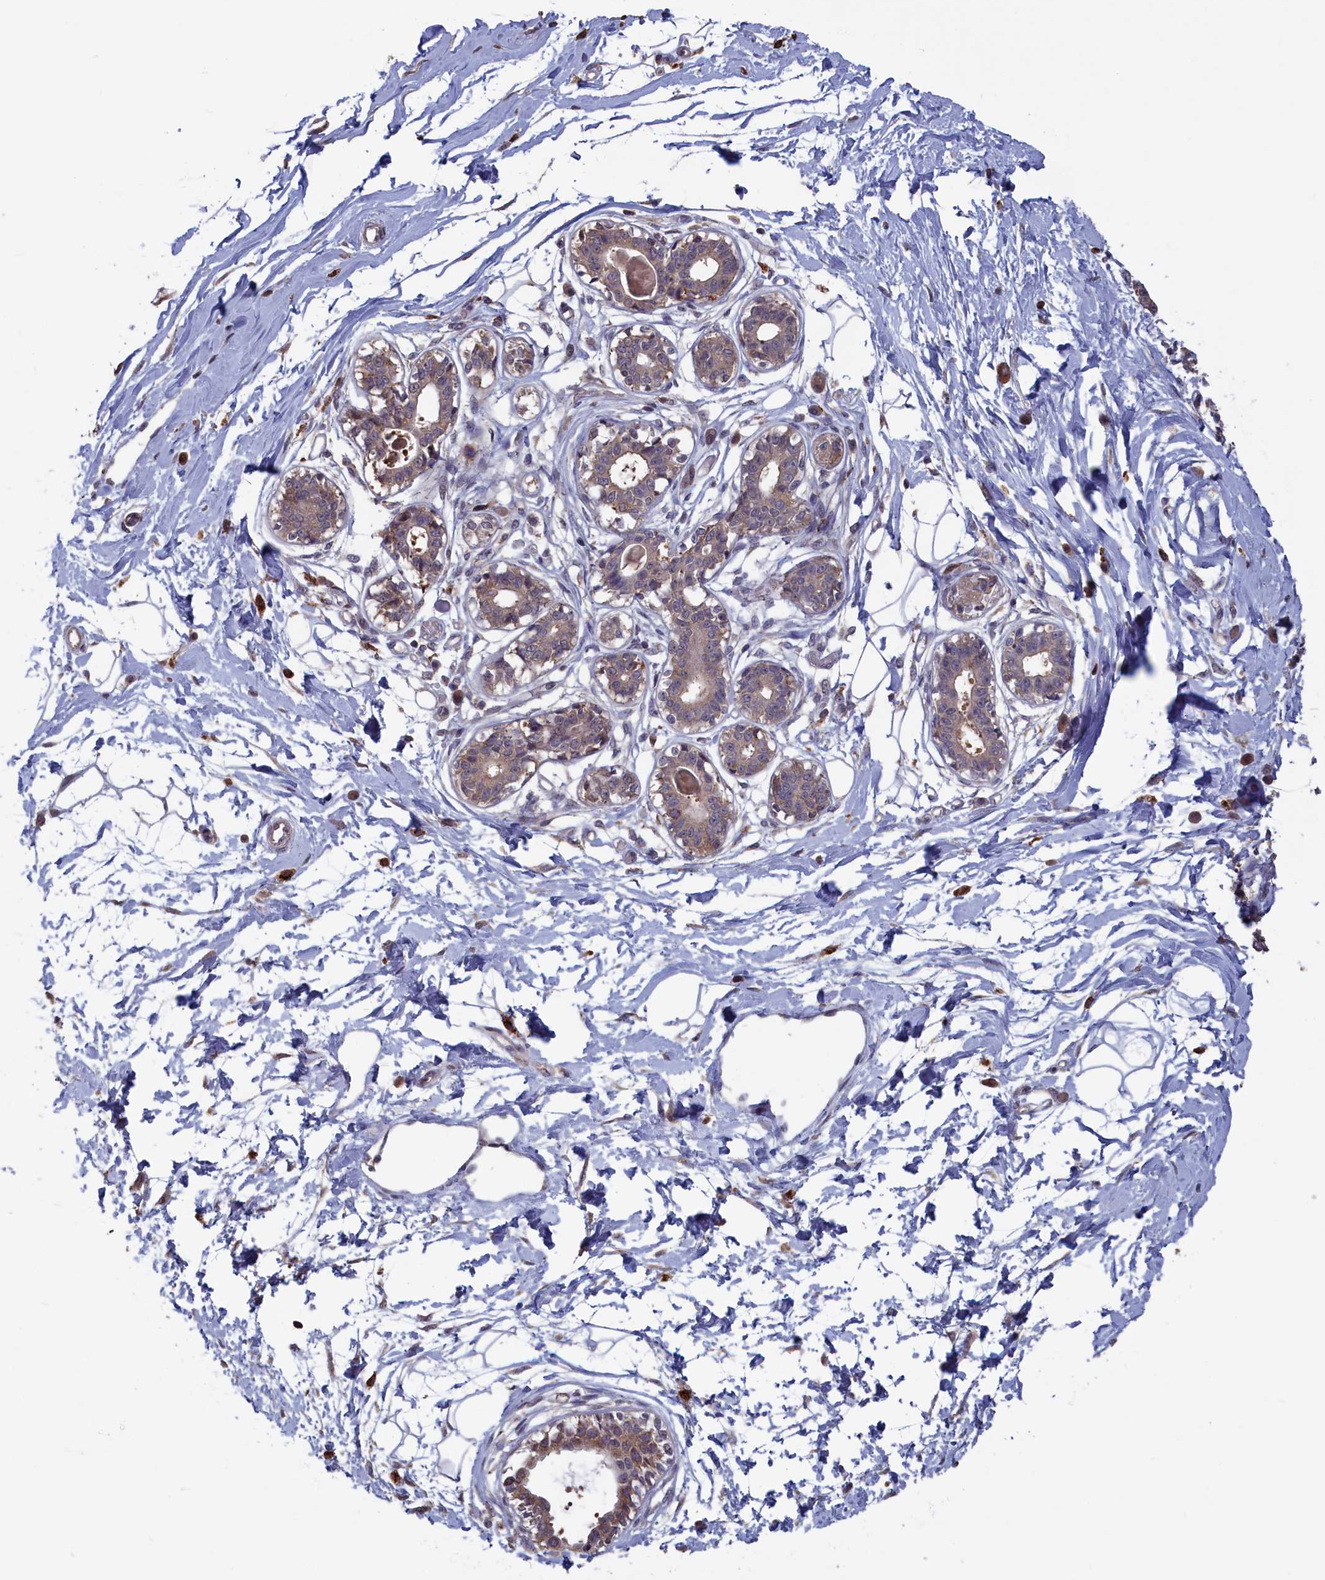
{"staining": {"intensity": "weak", "quantity": "<25%", "location": "cytoplasmic/membranous"}, "tissue": "breast", "cell_type": "Adipocytes", "image_type": "normal", "snomed": [{"axis": "morphology", "description": "Normal tissue, NOS"}, {"axis": "topography", "description": "Breast"}], "caption": "Immunohistochemistry of normal breast shows no staining in adipocytes. (DAB (3,3'-diaminobenzidine) IHC with hematoxylin counter stain).", "gene": "CACTIN", "patient": {"sex": "female", "age": 45}}